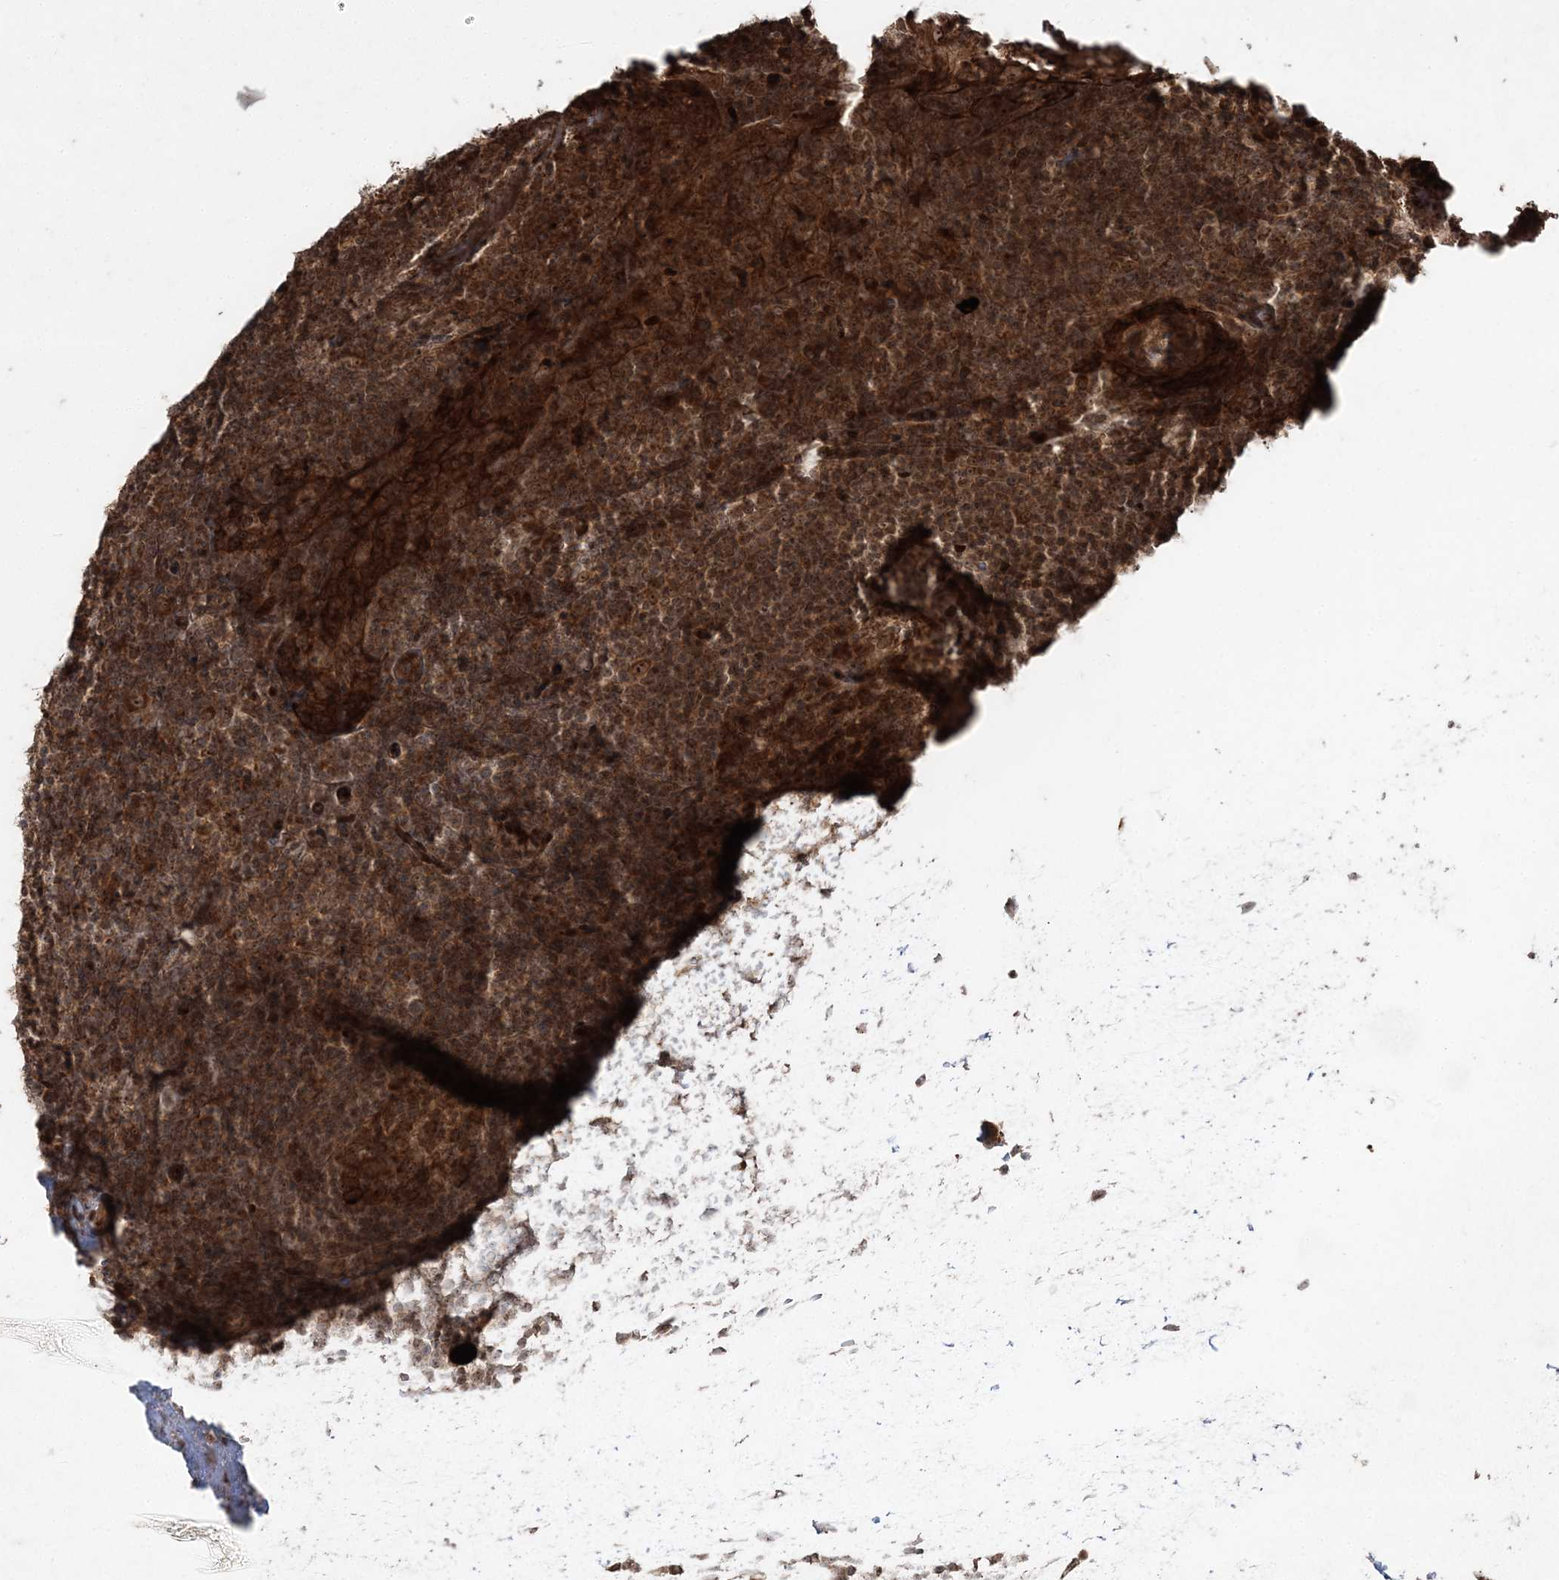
{"staining": {"intensity": "moderate", "quantity": ">75%", "location": "cytoplasmic/membranous,nuclear"}, "tissue": "tonsil", "cell_type": "Germinal center cells", "image_type": "normal", "snomed": [{"axis": "morphology", "description": "Normal tissue, NOS"}, {"axis": "topography", "description": "Tonsil"}], "caption": "This image reveals IHC staining of normal tonsil, with medium moderate cytoplasmic/membranous,nuclear expression in approximately >75% of germinal center cells.", "gene": "SERINC1", "patient": {"sex": "male", "age": 37}}